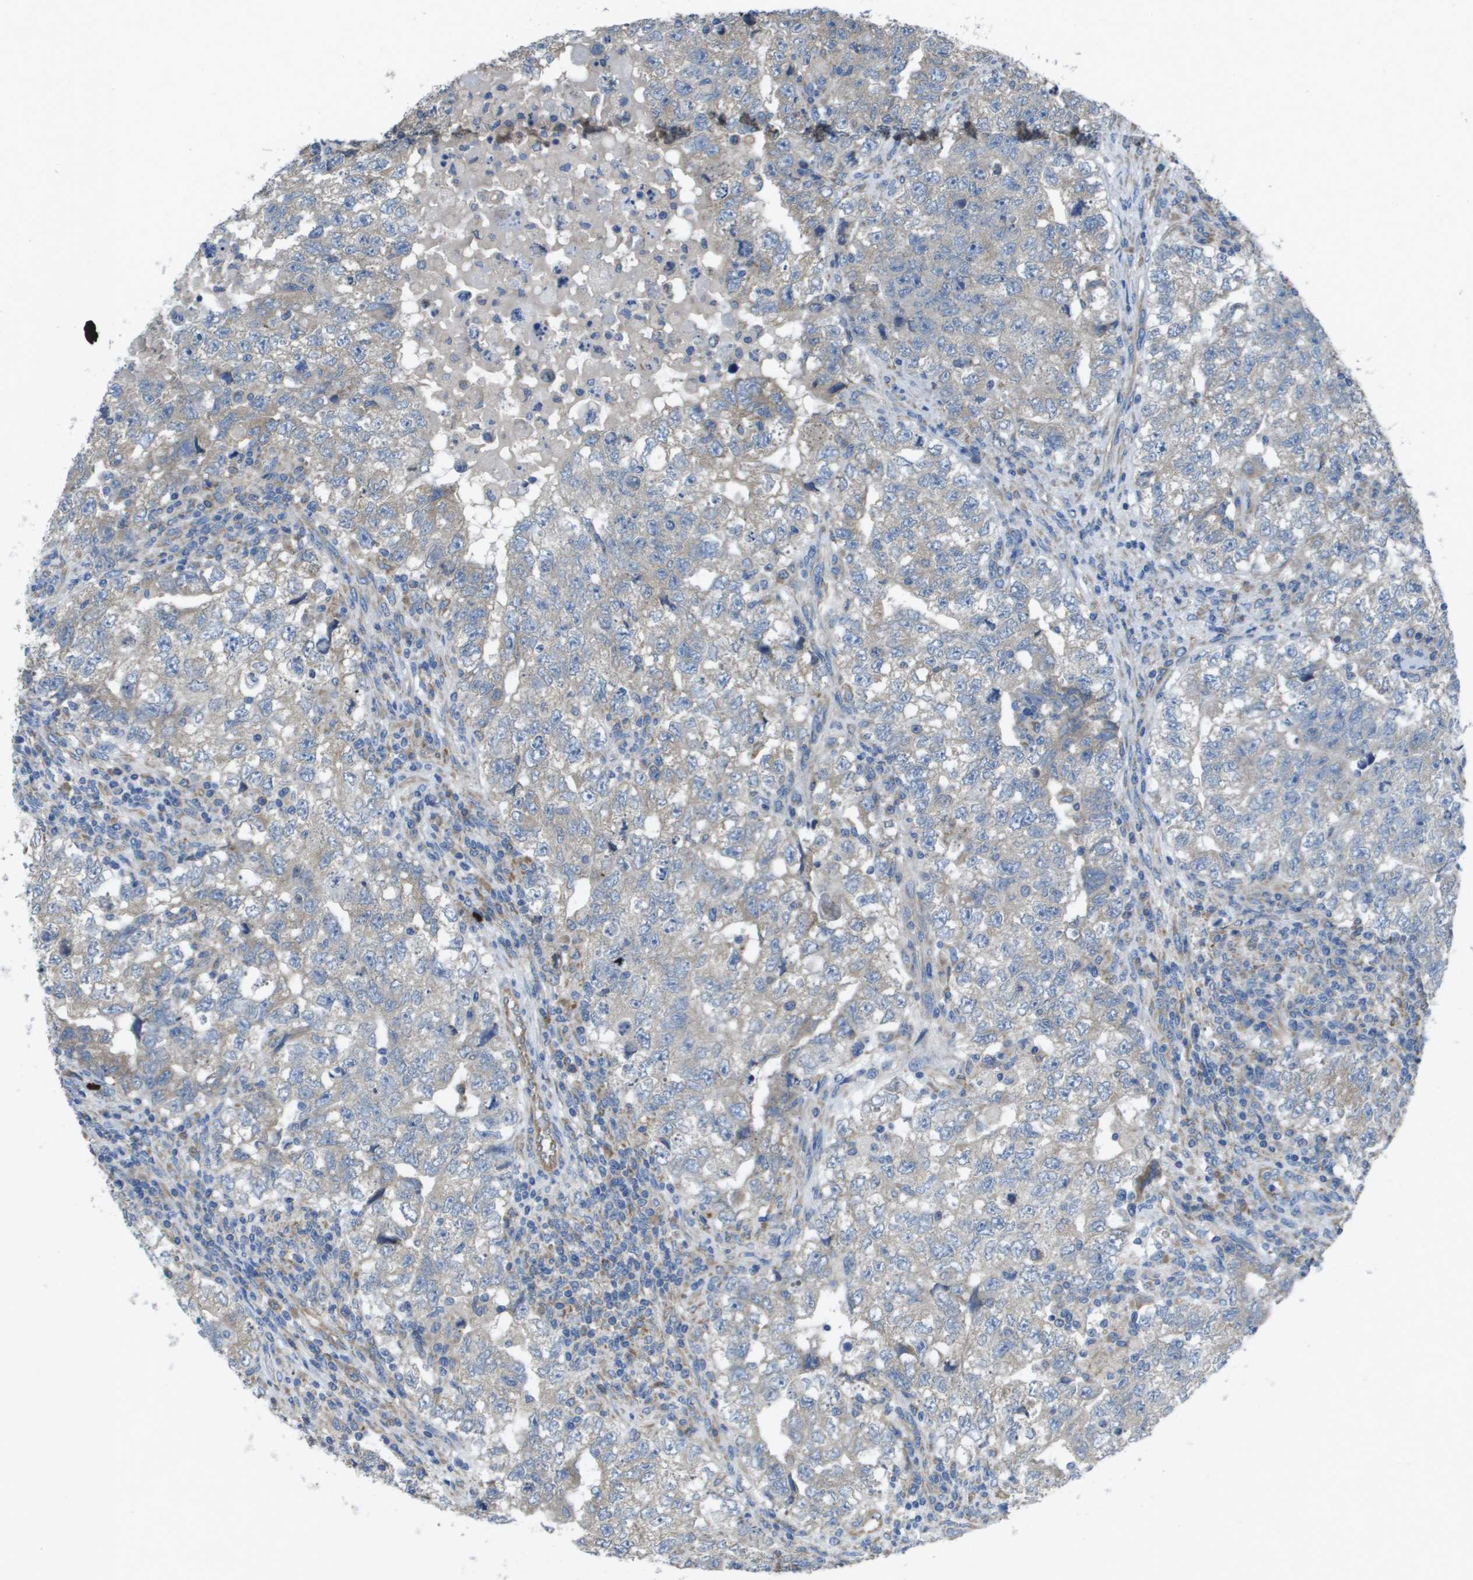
{"staining": {"intensity": "negative", "quantity": "none", "location": "none"}, "tissue": "testis cancer", "cell_type": "Tumor cells", "image_type": "cancer", "snomed": [{"axis": "morphology", "description": "Carcinoma, Embryonal, NOS"}, {"axis": "topography", "description": "Testis"}], "caption": "High power microscopy image of an immunohistochemistry micrograph of embryonal carcinoma (testis), revealing no significant expression in tumor cells.", "gene": "CLCN2", "patient": {"sex": "male", "age": 36}}